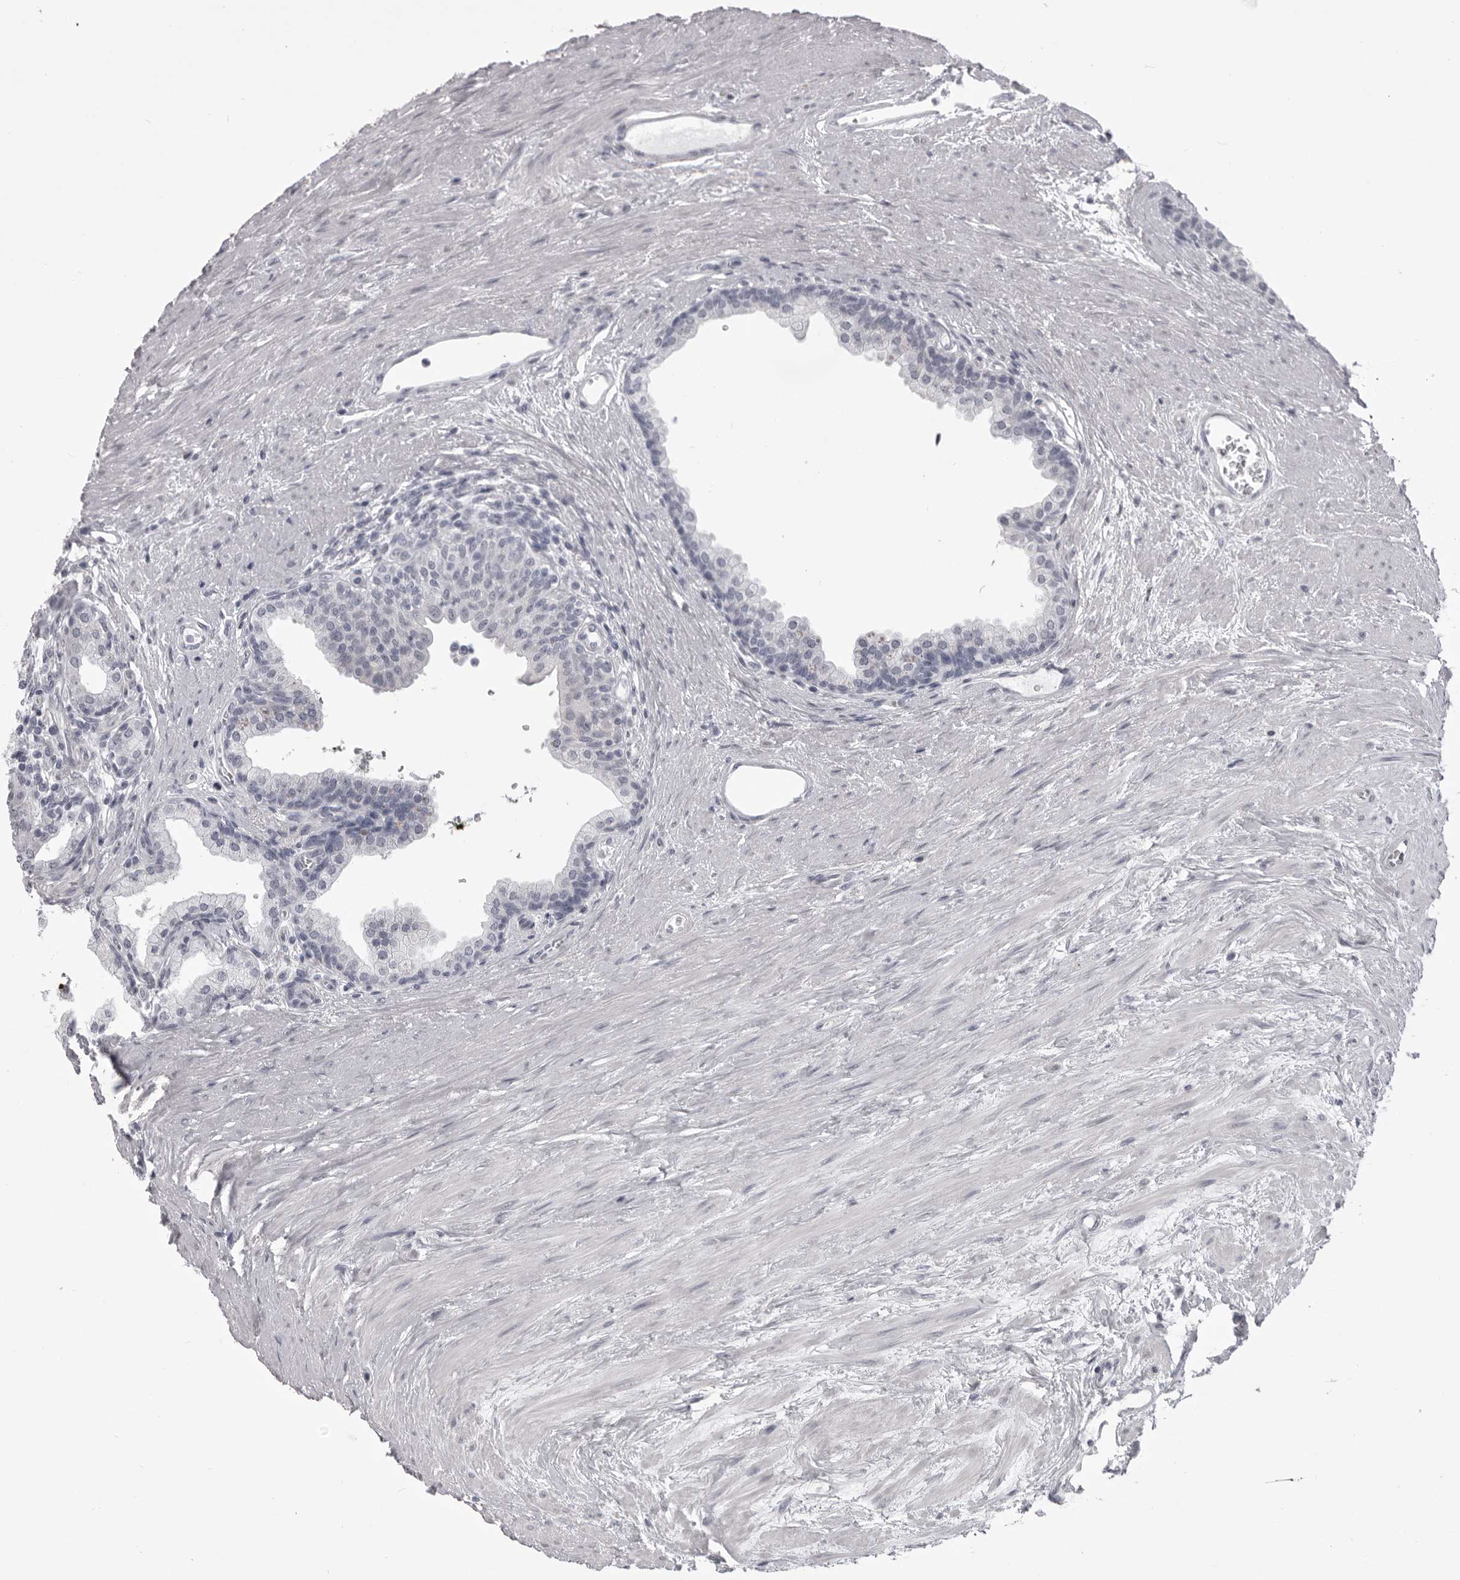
{"staining": {"intensity": "negative", "quantity": "none", "location": "none"}, "tissue": "prostate cancer", "cell_type": "Tumor cells", "image_type": "cancer", "snomed": [{"axis": "morphology", "description": "Adenocarcinoma, Low grade"}, {"axis": "topography", "description": "Prostate"}], "caption": "Immunohistochemistry of human prostate cancer (adenocarcinoma (low-grade)) reveals no expression in tumor cells.", "gene": "EPHA10", "patient": {"sex": "male", "age": 60}}